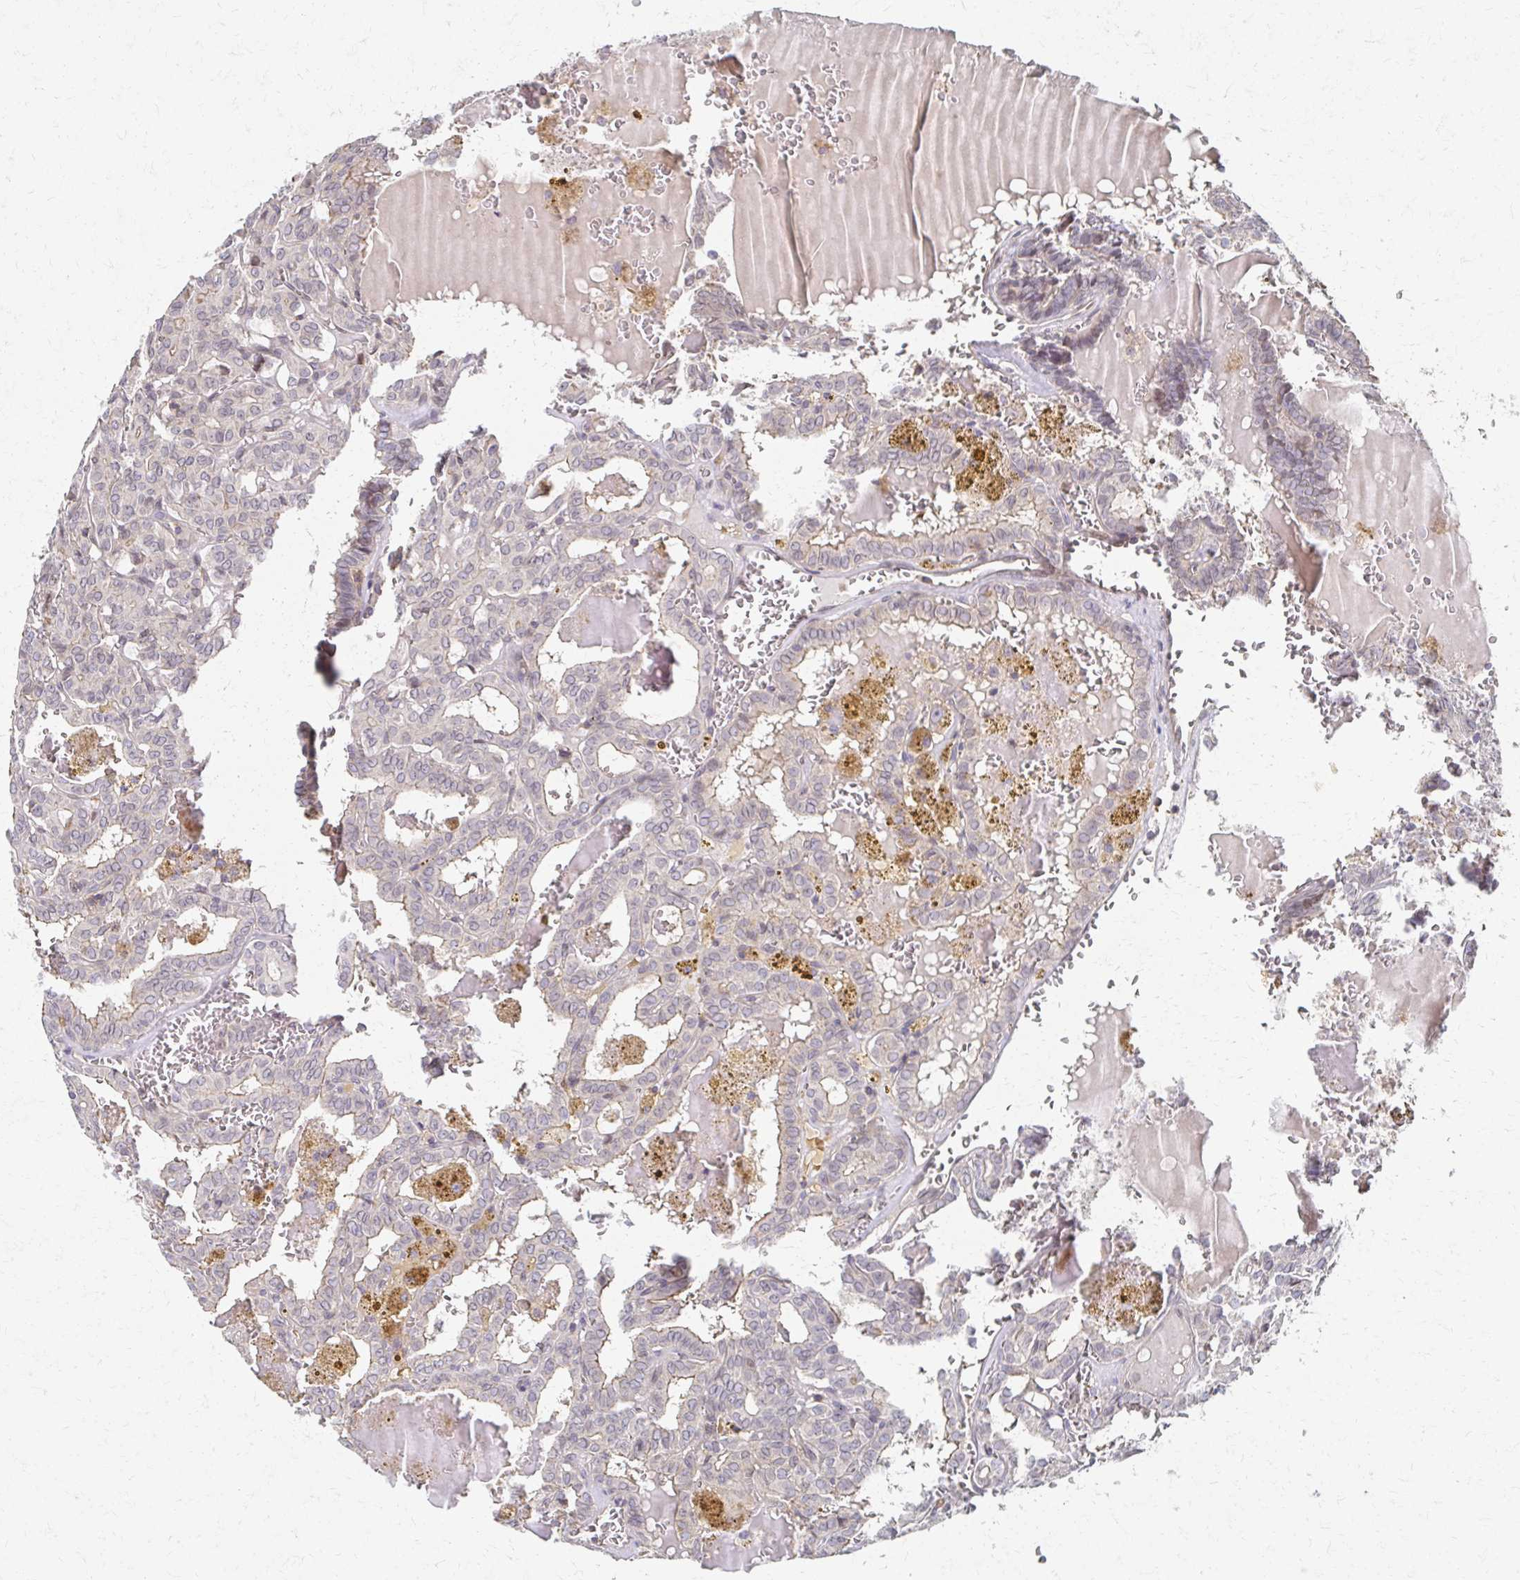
{"staining": {"intensity": "negative", "quantity": "none", "location": "none"}, "tissue": "thyroid cancer", "cell_type": "Tumor cells", "image_type": "cancer", "snomed": [{"axis": "morphology", "description": "Papillary adenocarcinoma, NOS"}, {"axis": "topography", "description": "Thyroid gland"}], "caption": "An immunohistochemistry (IHC) photomicrograph of papillary adenocarcinoma (thyroid) is shown. There is no staining in tumor cells of papillary adenocarcinoma (thyroid).", "gene": "EOLA2", "patient": {"sex": "female", "age": 39}}